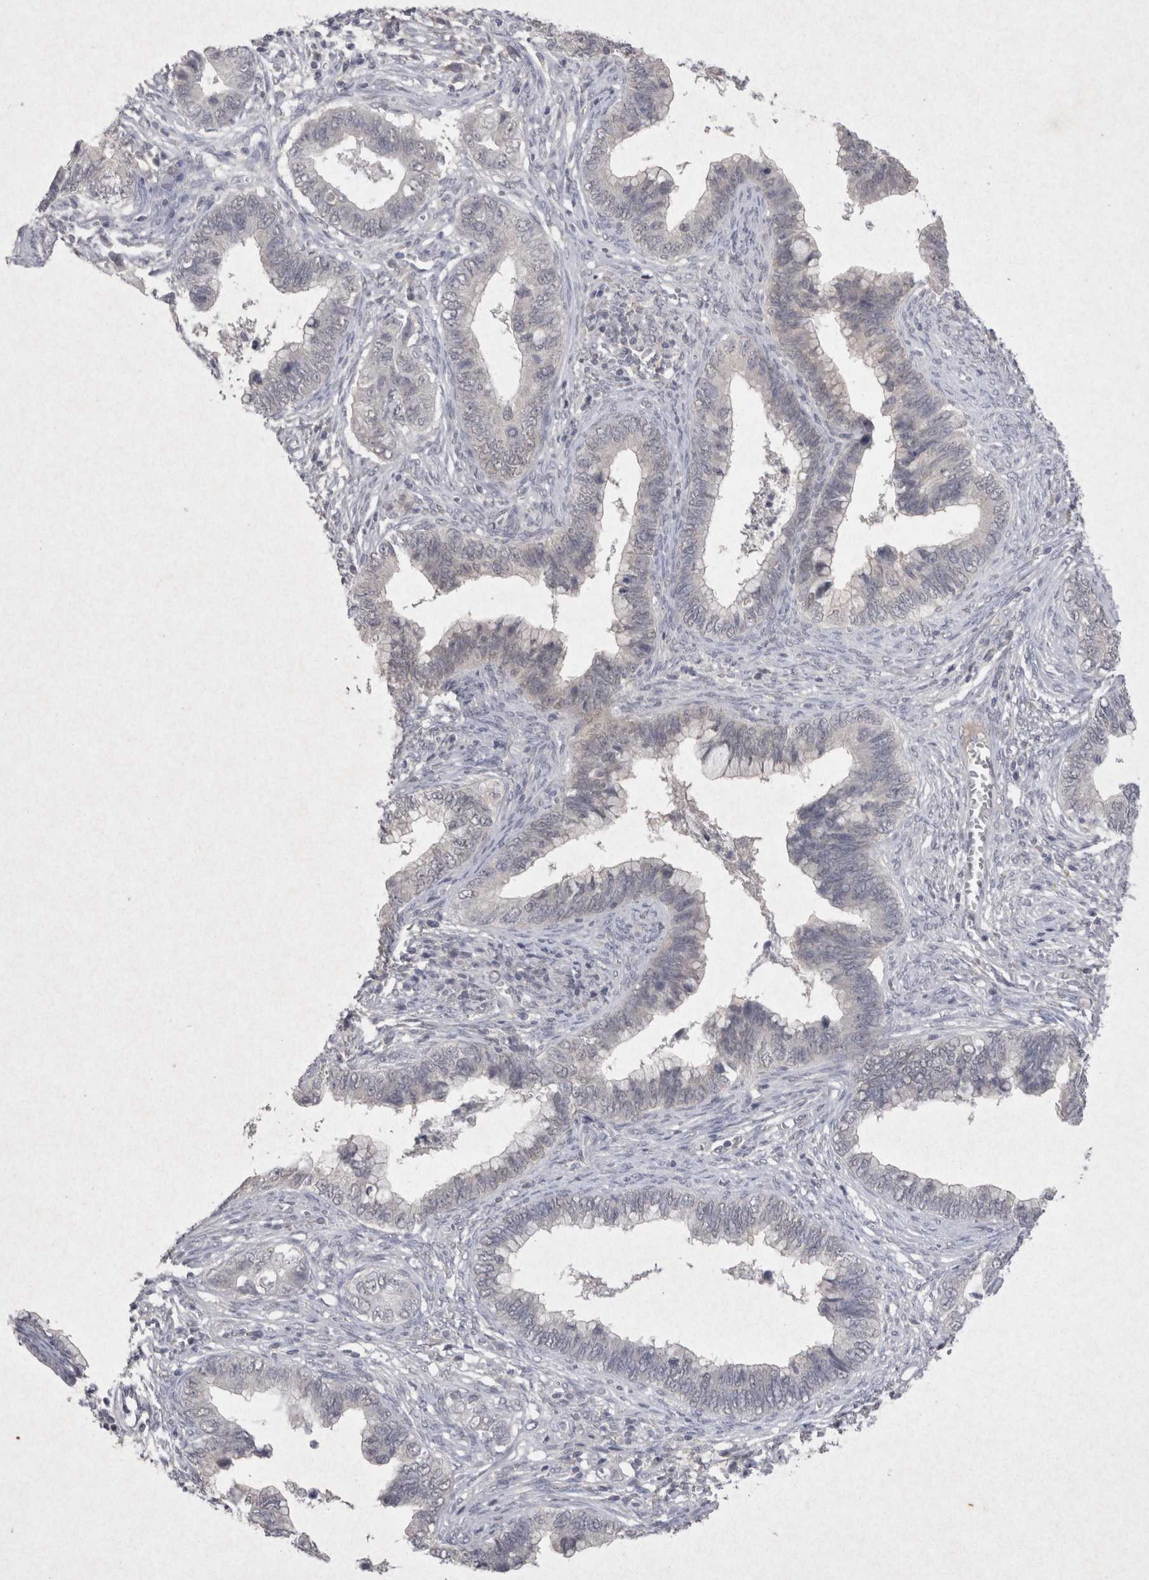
{"staining": {"intensity": "negative", "quantity": "none", "location": "none"}, "tissue": "cervical cancer", "cell_type": "Tumor cells", "image_type": "cancer", "snomed": [{"axis": "morphology", "description": "Adenocarcinoma, NOS"}, {"axis": "topography", "description": "Cervix"}], "caption": "The image displays no significant expression in tumor cells of cervical cancer. The staining is performed using DAB (3,3'-diaminobenzidine) brown chromogen with nuclei counter-stained in using hematoxylin.", "gene": "LYVE1", "patient": {"sex": "female", "age": 44}}